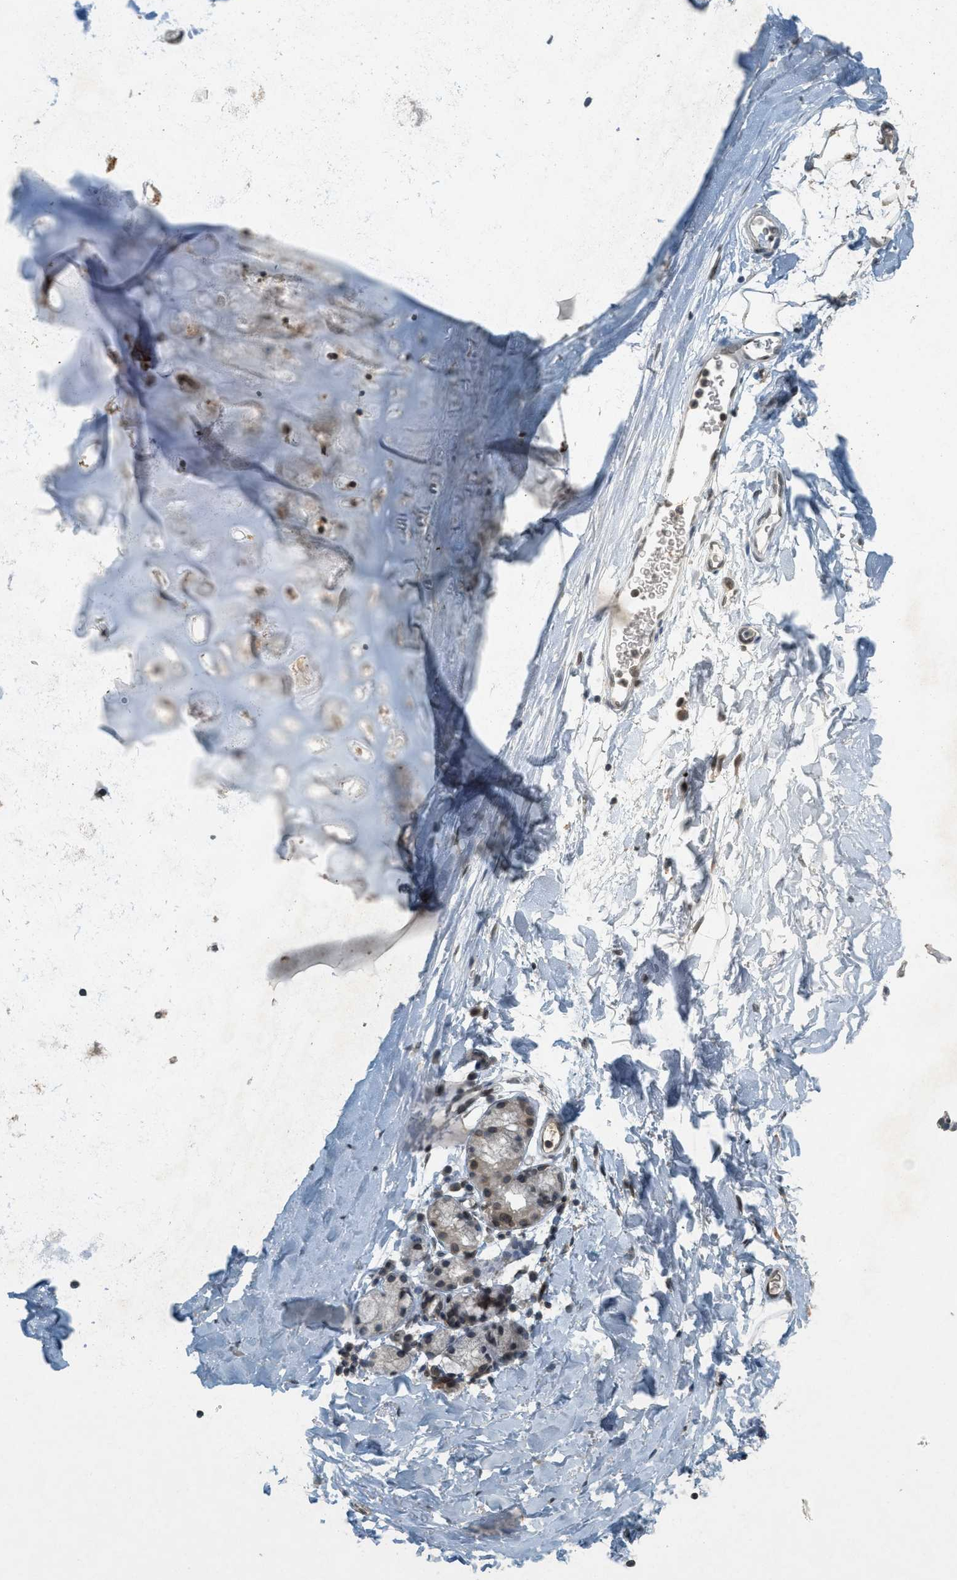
{"staining": {"intensity": "weak", "quantity": "25%-75%", "location": "cytoplasmic/membranous"}, "tissue": "adipose tissue", "cell_type": "Adipocytes", "image_type": "normal", "snomed": [{"axis": "morphology", "description": "Normal tissue, NOS"}, {"axis": "topography", "description": "Cartilage tissue"}, {"axis": "topography", "description": "Bronchus"}], "caption": "Unremarkable adipose tissue exhibits weak cytoplasmic/membranous expression in approximately 25%-75% of adipocytes, visualized by immunohistochemistry.", "gene": "ABHD6", "patient": {"sex": "female", "age": 53}}